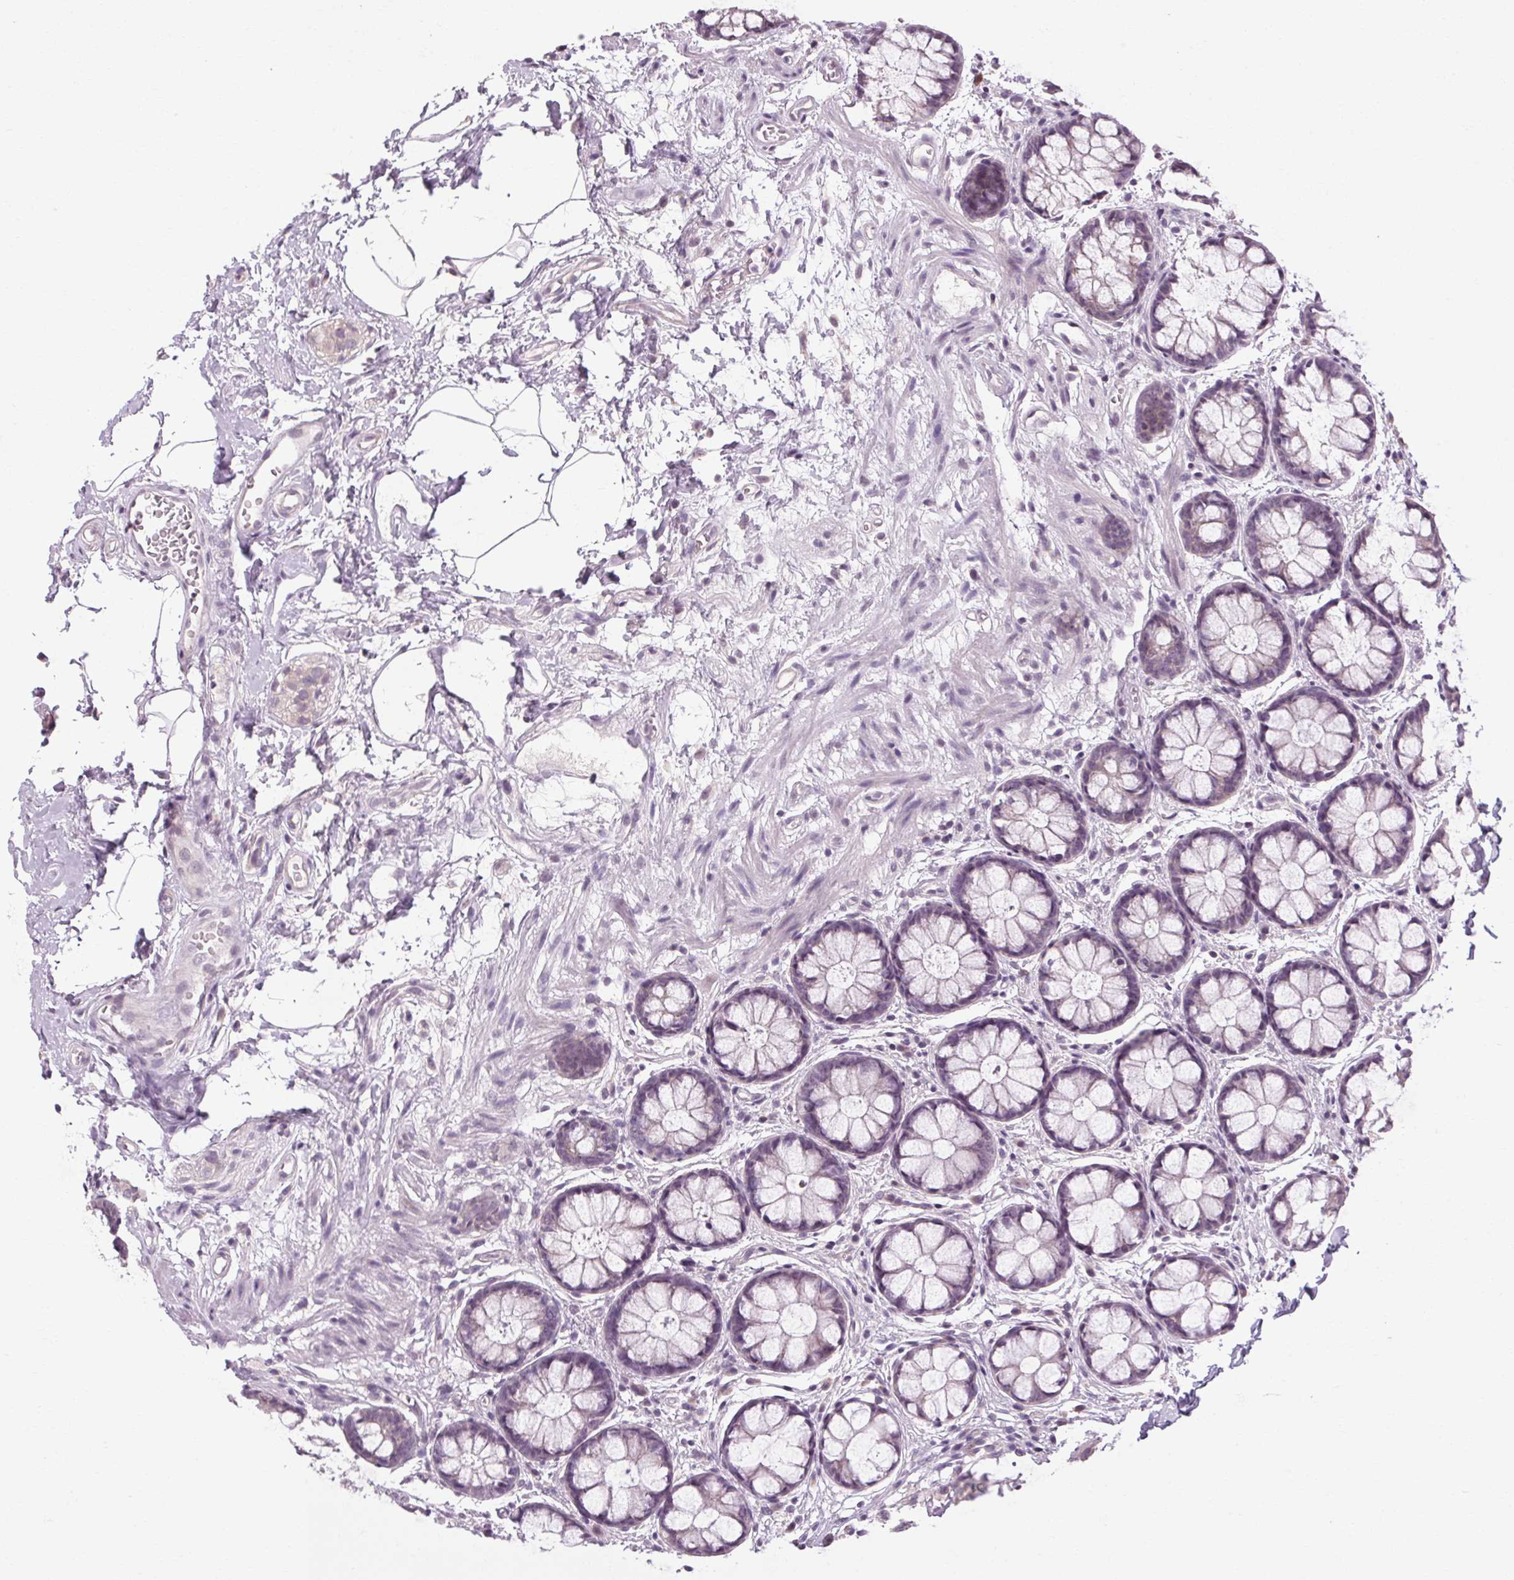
{"staining": {"intensity": "negative", "quantity": "none", "location": "none"}, "tissue": "rectum", "cell_type": "Glandular cells", "image_type": "normal", "snomed": [{"axis": "morphology", "description": "Normal tissue, NOS"}, {"axis": "topography", "description": "Rectum"}], "caption": "IHC histopathology image of unremarkable human rectum stained for a protein (brown), which demonstrates no positivity in glandular cells. (DAB (3,3'-diaminobenzidine) IHC visualized using brightfield microscopy, high magnification).", "gene": "KLHL40", "patient": {"sex": "female", "age": 62}}